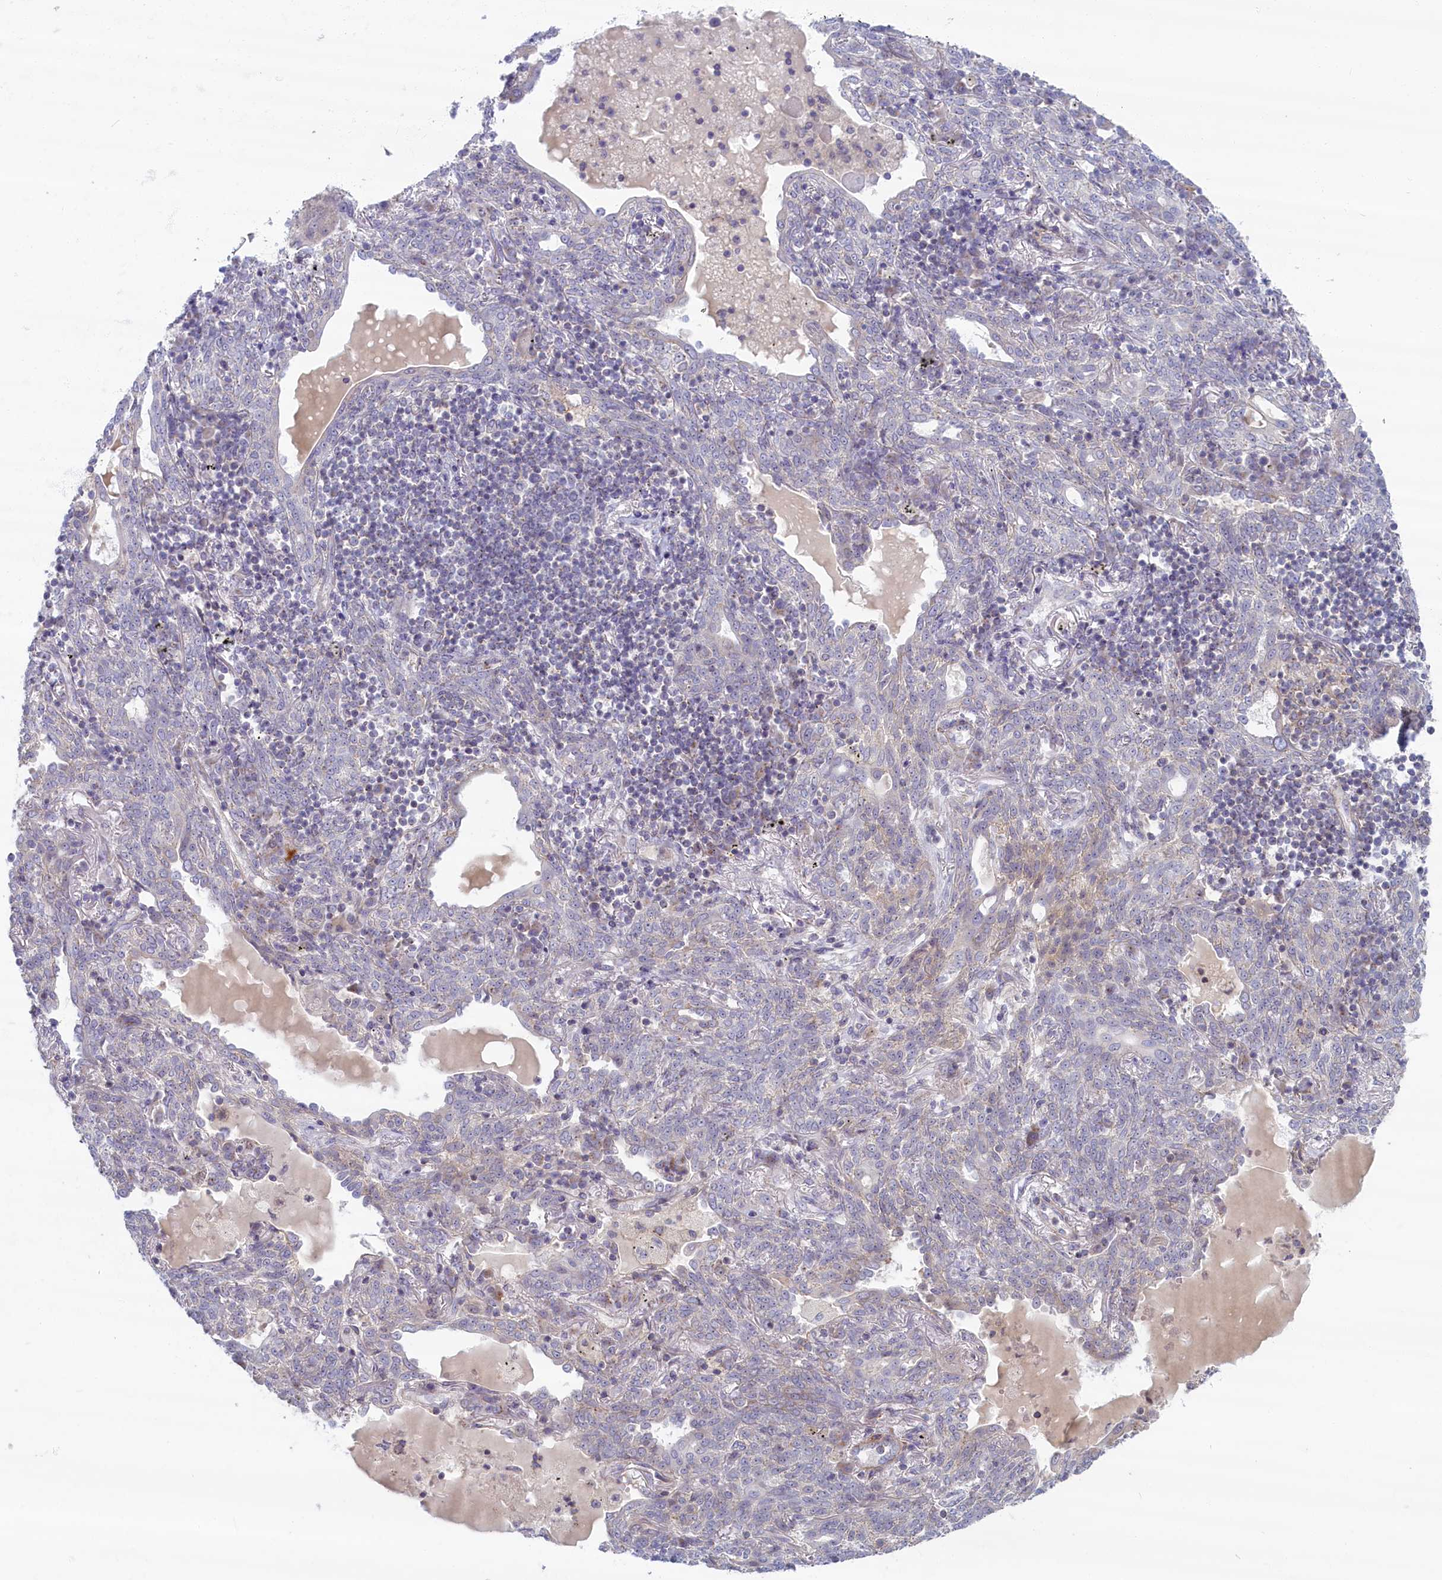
{"staining": {"intensity": "negative", "quantity": "none", "location": "none"}, "tissue": "lung cancer", "cell_type": "Tumor cells", "image_type": "cancer", "snomed": [{"axis": "morphology", "description": "Squamous cell carcinoma, NOS"}, {"axis": "topography", "description": "Lung"}], "caption": "Micrograph shows no protein expression in tumor cells of lung squamous cell carcinoma tissue.", "gene": "TRPM4", "patient": {"sex": "female", "age": 70}}